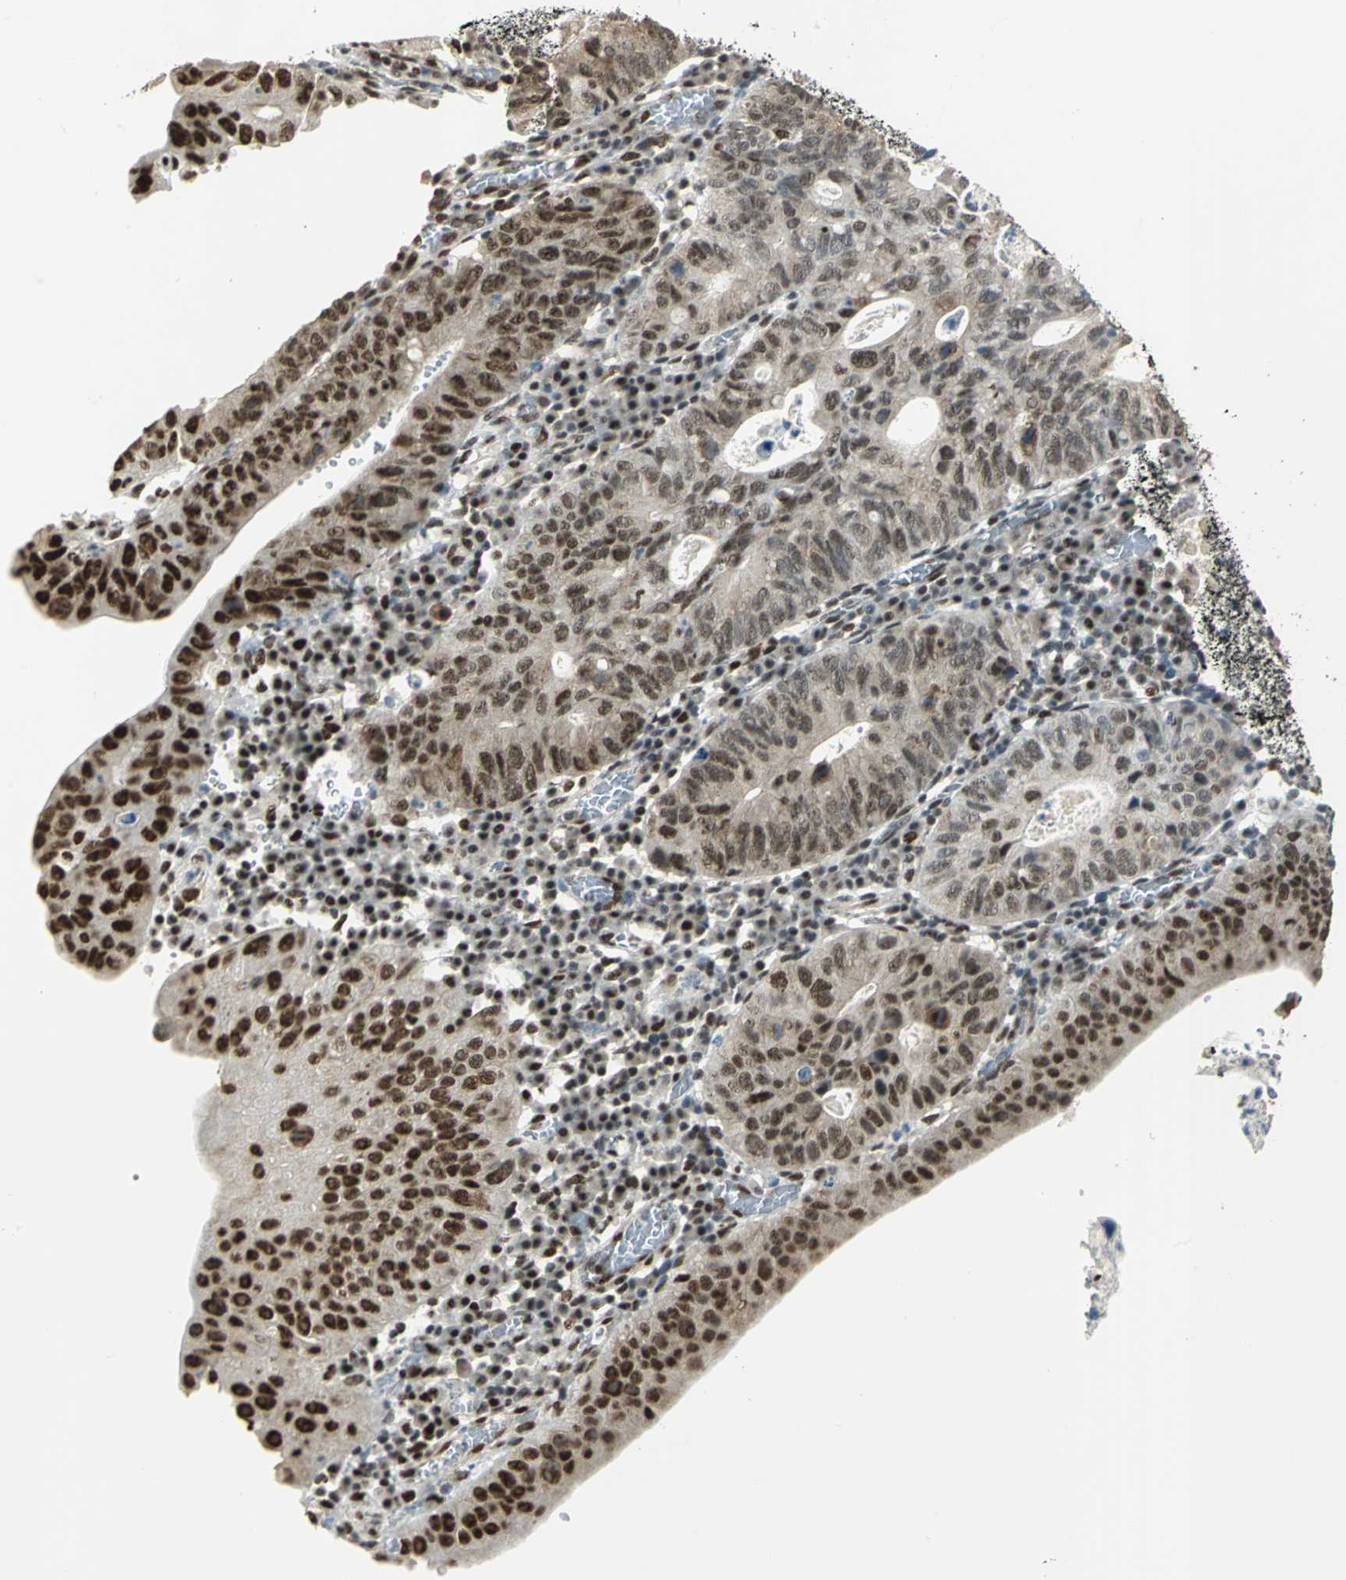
{"staining": {"intensity": "moderate", "quantity": ">75%", "location": "nuclear"}, "tissue": "stomach cancer", "cell_type": "Tumor cells", "image_type": "cancer", "snomed": [{"axis": "morphology", "description": "Adenocarcinoma, NOS"}, {"axis": "topography", "description": "Stomach"}], "caption": "Immunohistochemistry (IHC) micrograph of human stomach cancer (adenocarcinoma) stained for a protein (brown), which exhibits medium levels of moderate nuclear expression in about >75% of tumor cells.", "gene": "DDX5", "patient": {"sex": "male", "age": 59}}